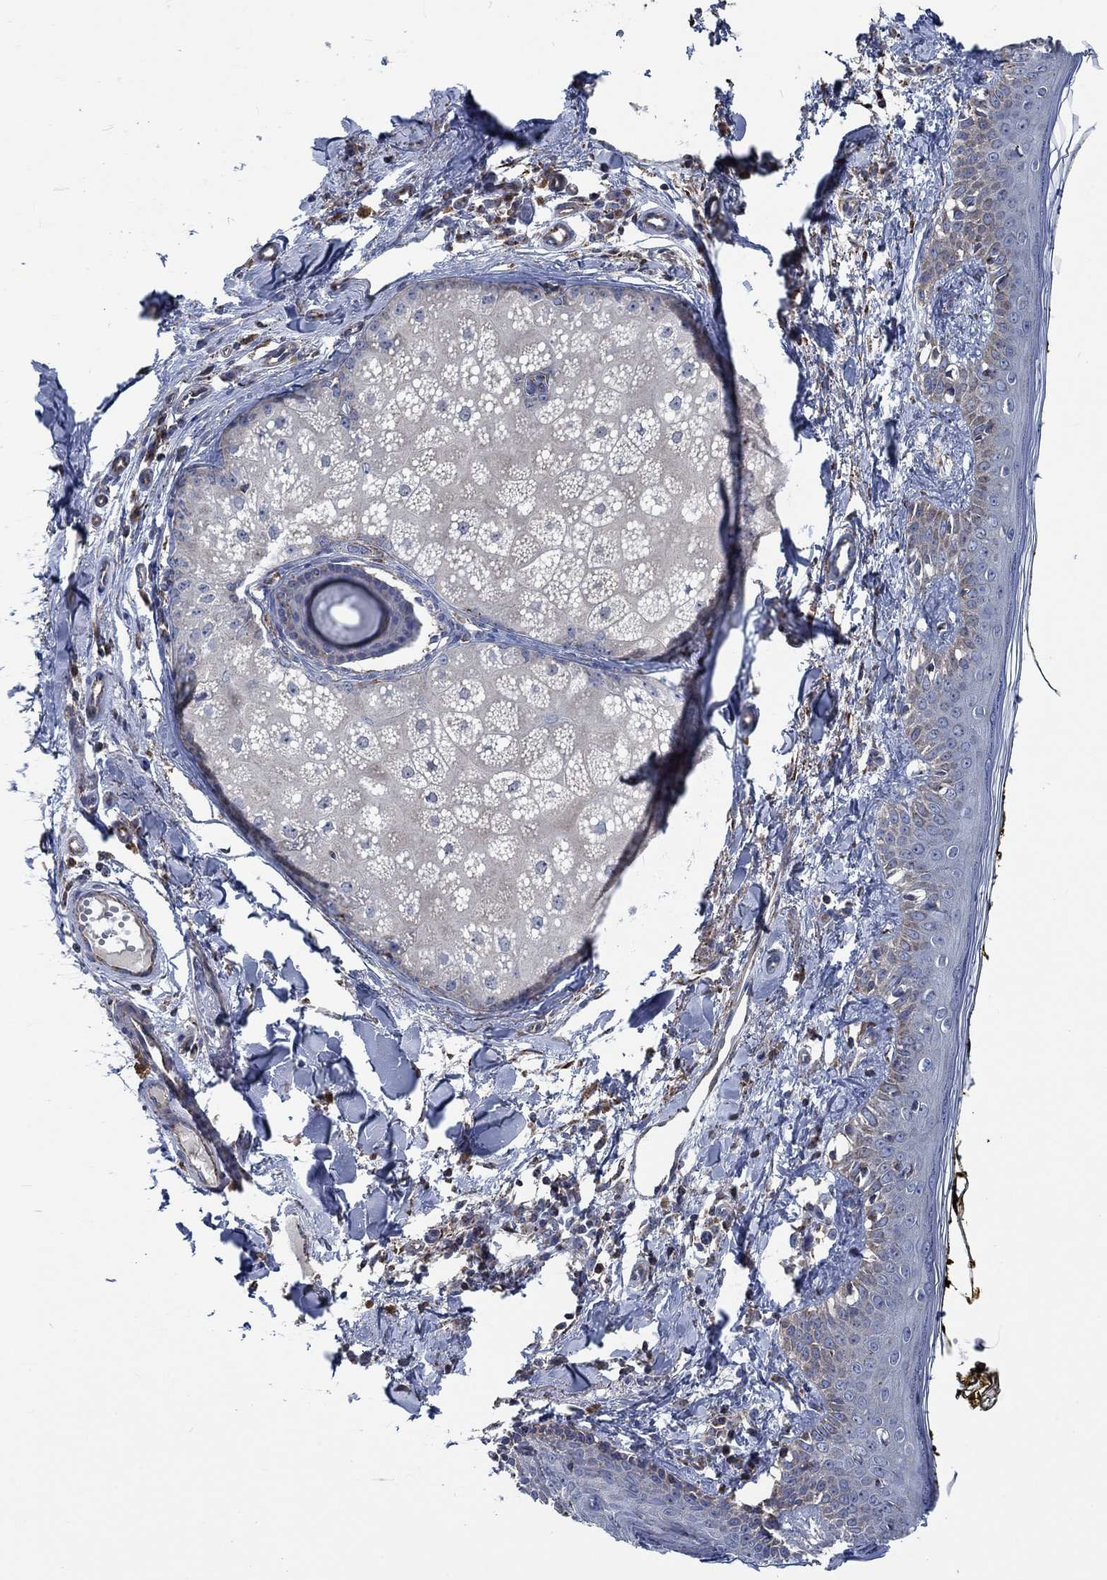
{"staining": {"intensity": "negative", "quantity": "none", "location": "none"}, "tissue": "skin", "cell_type": "Fibroblasts", "image_type": "normal", "snomed": [{"axis": "morphology", "description": "Normal tissue, NOS"}, {"axis": "topography", "description": "Skin"}], "caption": "There is no significant staining in fibroblasts of skin. (DAB immunohistochemistry (IHC) with hematoxylin counter stain).", "gene": "STXBP6", "patient": {"sex": "male", "age": 76}}